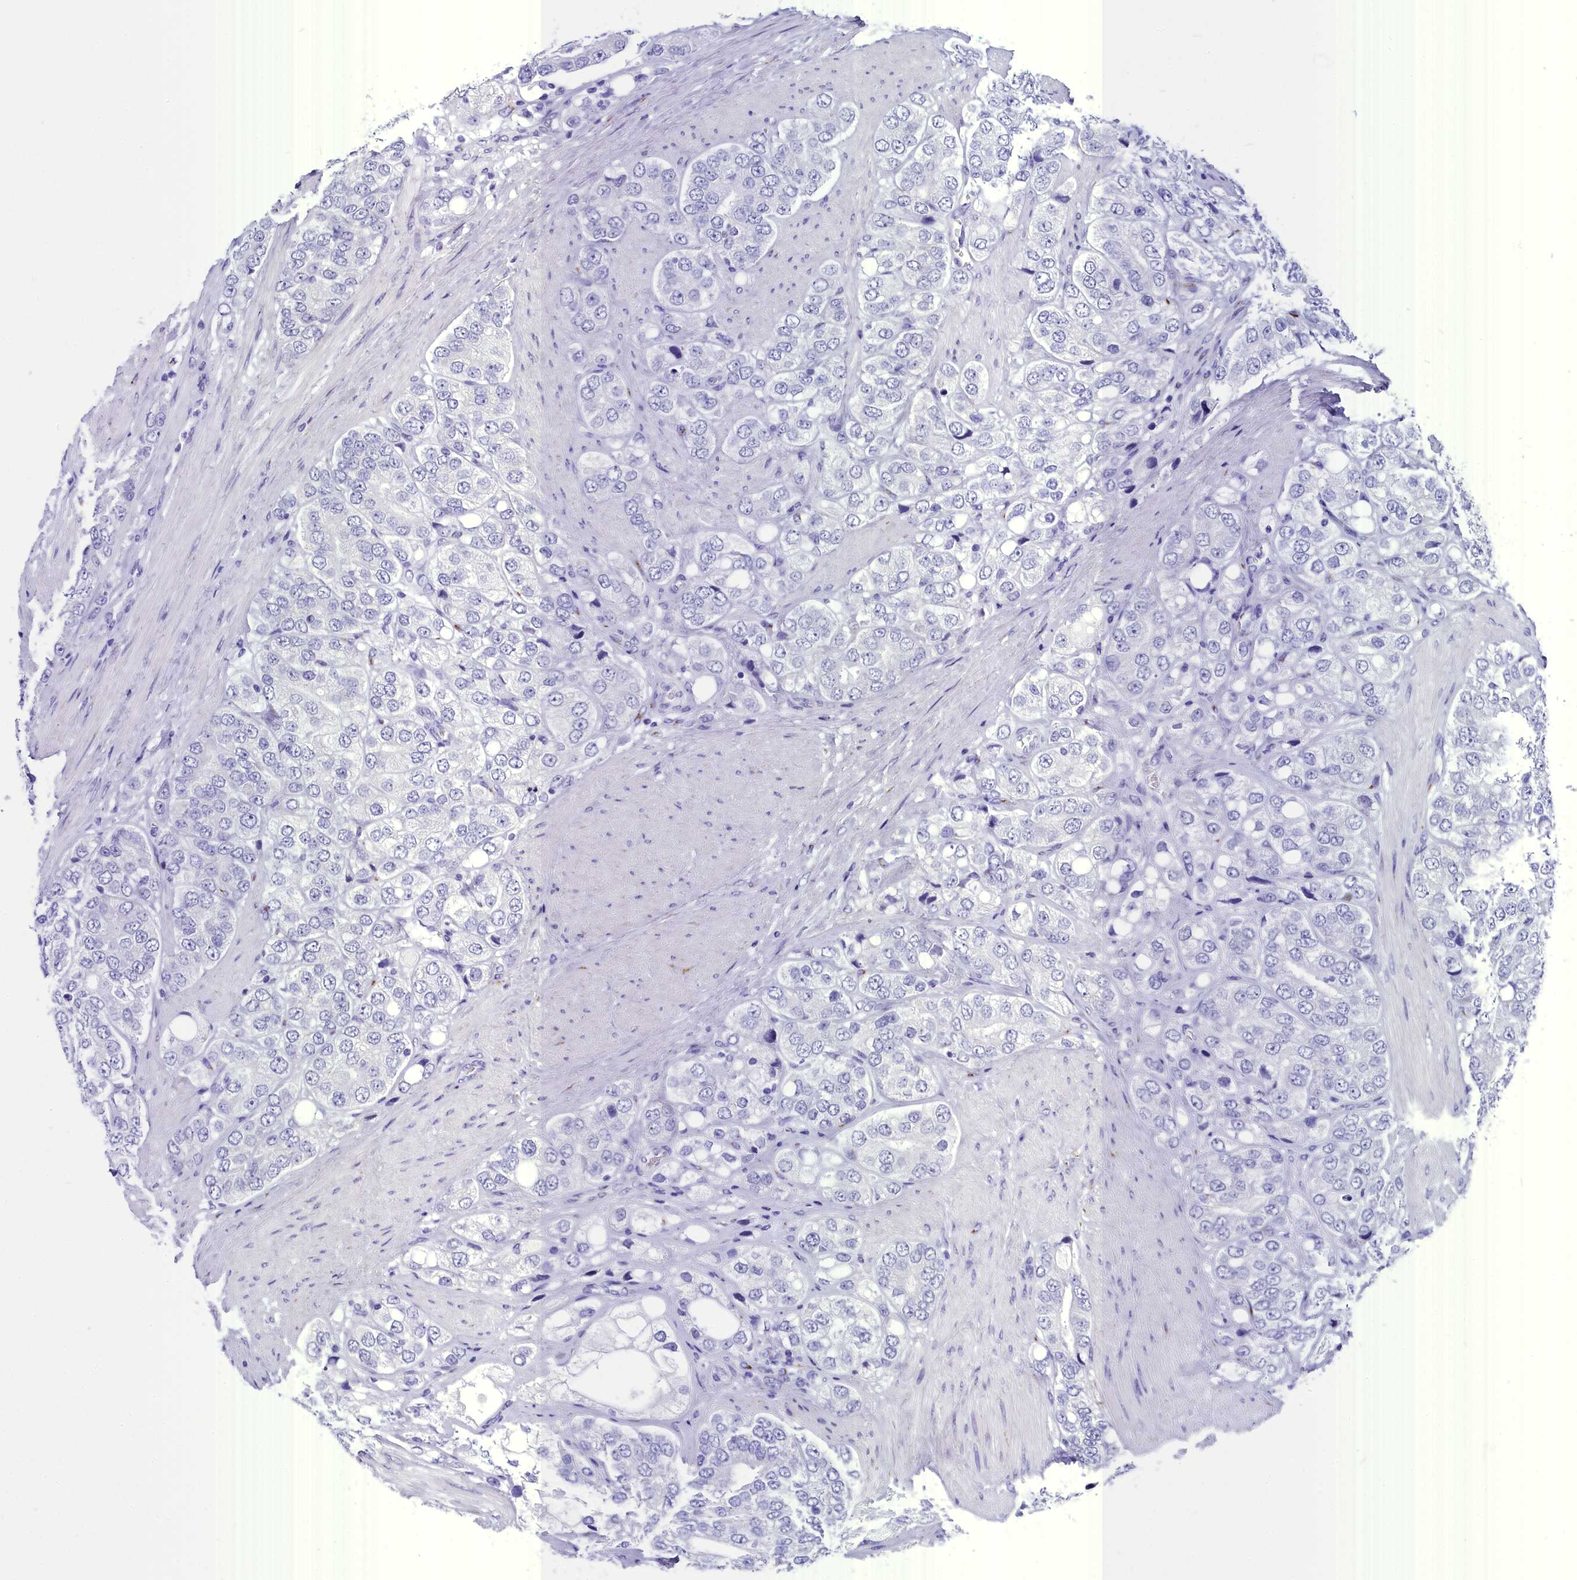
{"staining": {"intensity": "negative", "quantity": "none", "location": "none"}, "tissue": "prostate cancer", "cell_type": "Tumor cells", "image_type": "cancer", "snomed": [{"axis": "morphology", "description": "Adenocarcinoma, High grade"}, {"axis": "topography", "description": "Prostate"}], "caption": "Human adenocarcinoma (high-grade) (prostate) stained for a protein using immunohistochemistry (IHC) reveals no expression in tumor cells.", "gene": "AP3B2", "patient": {"sex": "male", "age": 50}}